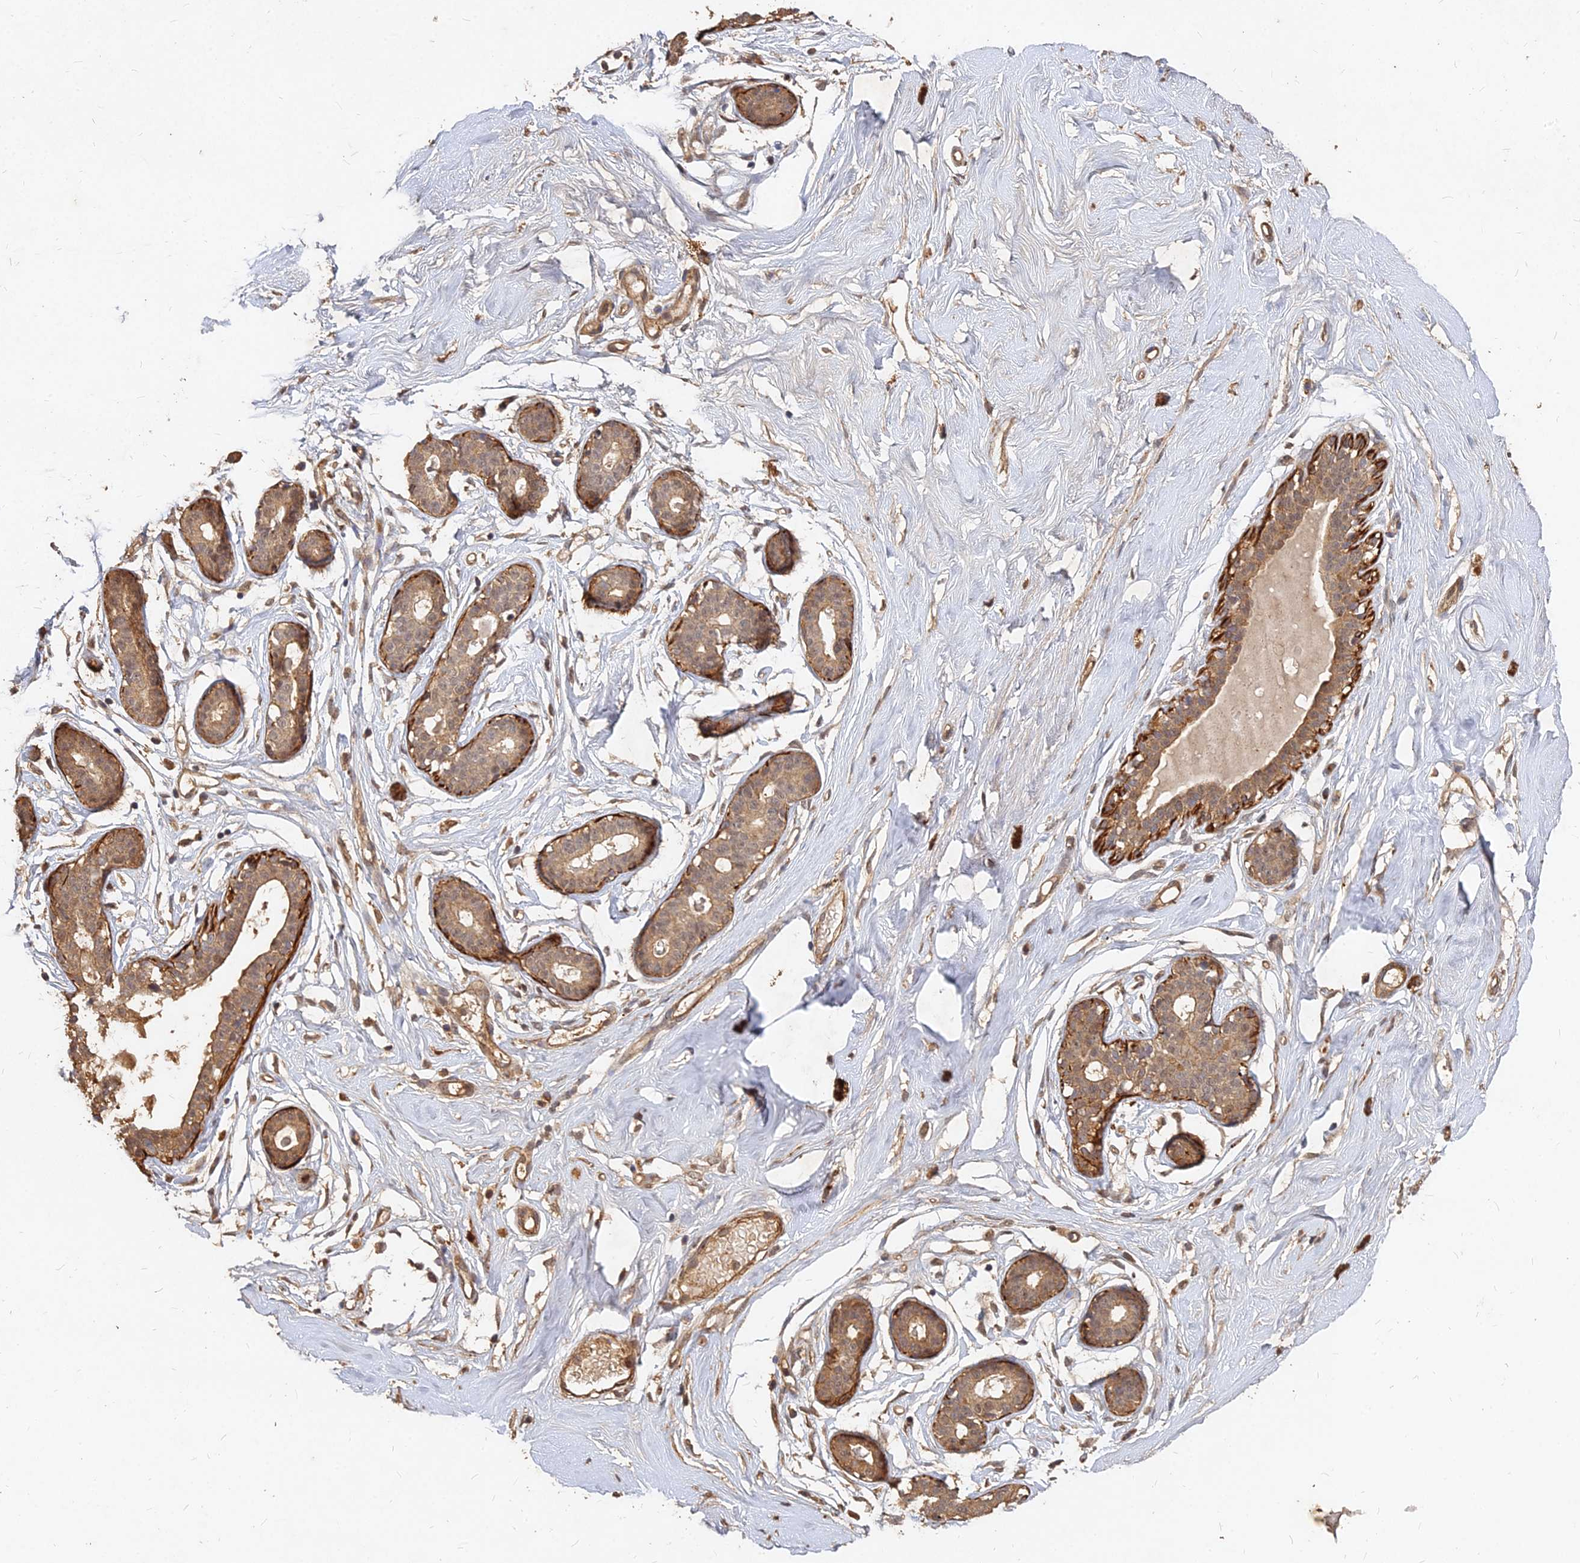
{"staining": {"intensity": "moderate", "quantity": ">75%", "location": "cytoplasmic/membranous"}, "tissue": "breast", "cell_type": "Adipocytes", "image_type": "normal", "snomed": [{"axis": "morphology", "description": "Normal tissue, NOS"}, {"axis": "morphology", "description": "Adenoma, NOS"}, {"axis": "topography", "description": "Breast"}], "caption": "Protein expression analysis of unremarkable human breast reveals moderate cytoplasmic/membranous staining in about >75% of adipocytes.", "gene": "UBE2W", "patient": {"sex": "female", "age": 23}}